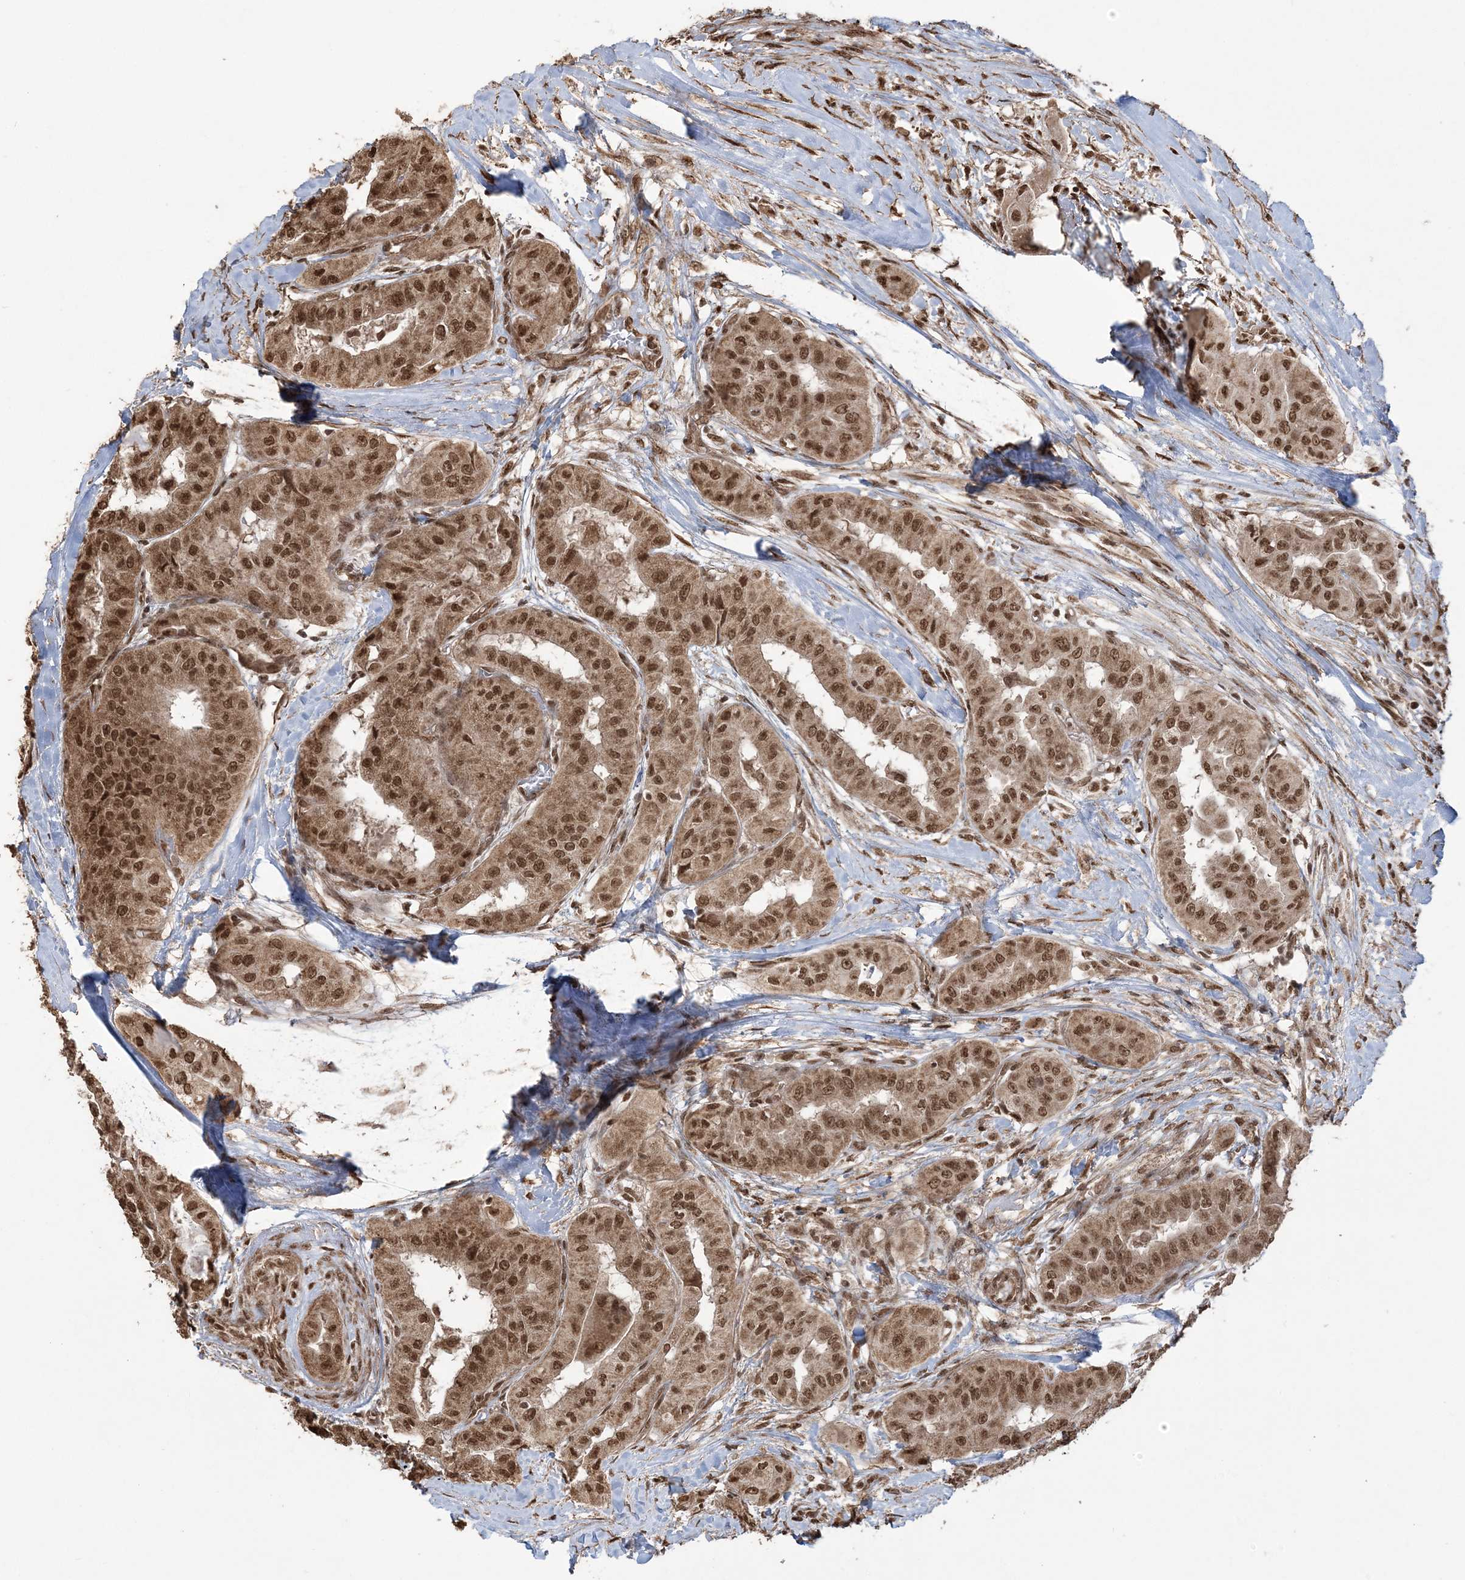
{"staining": {"intensity": "moderate", "quantity": ">75%", "location": "cytoplasmic/membranous,nuclear"}, "tissue": "thyroid cancer", "cell_type": "Tumor cells", "image_type": "cancer", "snomed": [{"axis": "morphology", "description": "Papillary adenocarcinoma, NOS"}, {"axis": "topography", "description": "Thyroid gland"}], "caption": "This photomicrograph exhibits immunohistochemistry staining of thyroid cancer (papillary adenocarcinoma), with medium moderate cytoplasmic/membranous and nuclear staining in about >75% of tumor cells.", "gene": "ZNF839", "patient": {"sex": "female", "age": 59}}